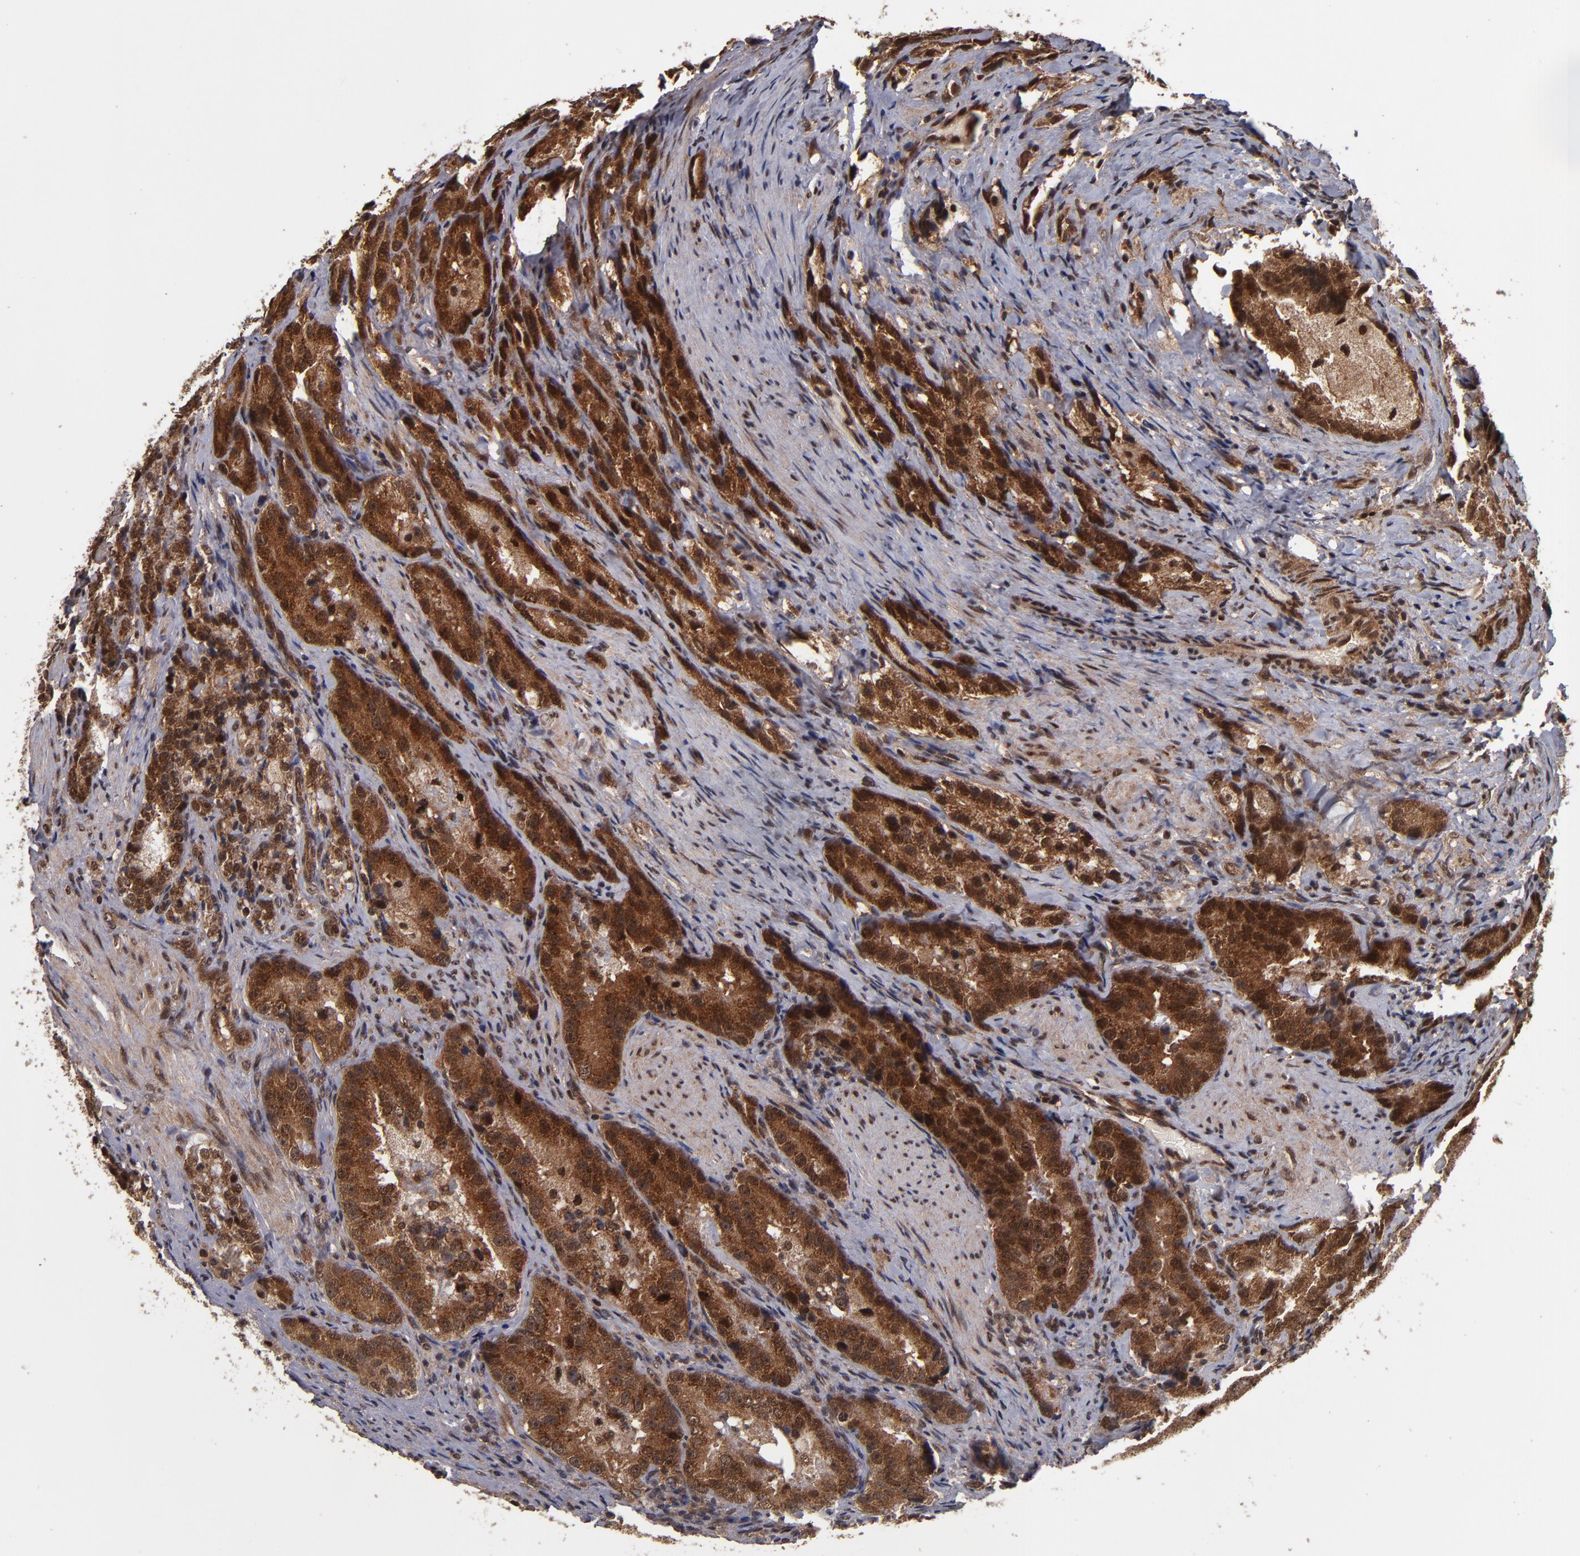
{"staining": {"intensity": "strong", "quantity": ">75%", "location": "cytoplasmic/membranous,nuclear"}, "tissue": "prostate cancer", "cell_type": "Tumor cells", "image_type": "cancer", "snomed": [{"axis": "morphology", "description": "Adenocarcinoma, High grade"}, {"axis": "topography", "description": "Prostate"}], "caption": "Immunohistochemical staining of prostate cancer demonstrates high levels of strong cytoplasmic/membranous and nuclear protein expression in about >75% of tumor cells.", "gene": "CUL5", "patient": {"sex": "male", "age": 63}}